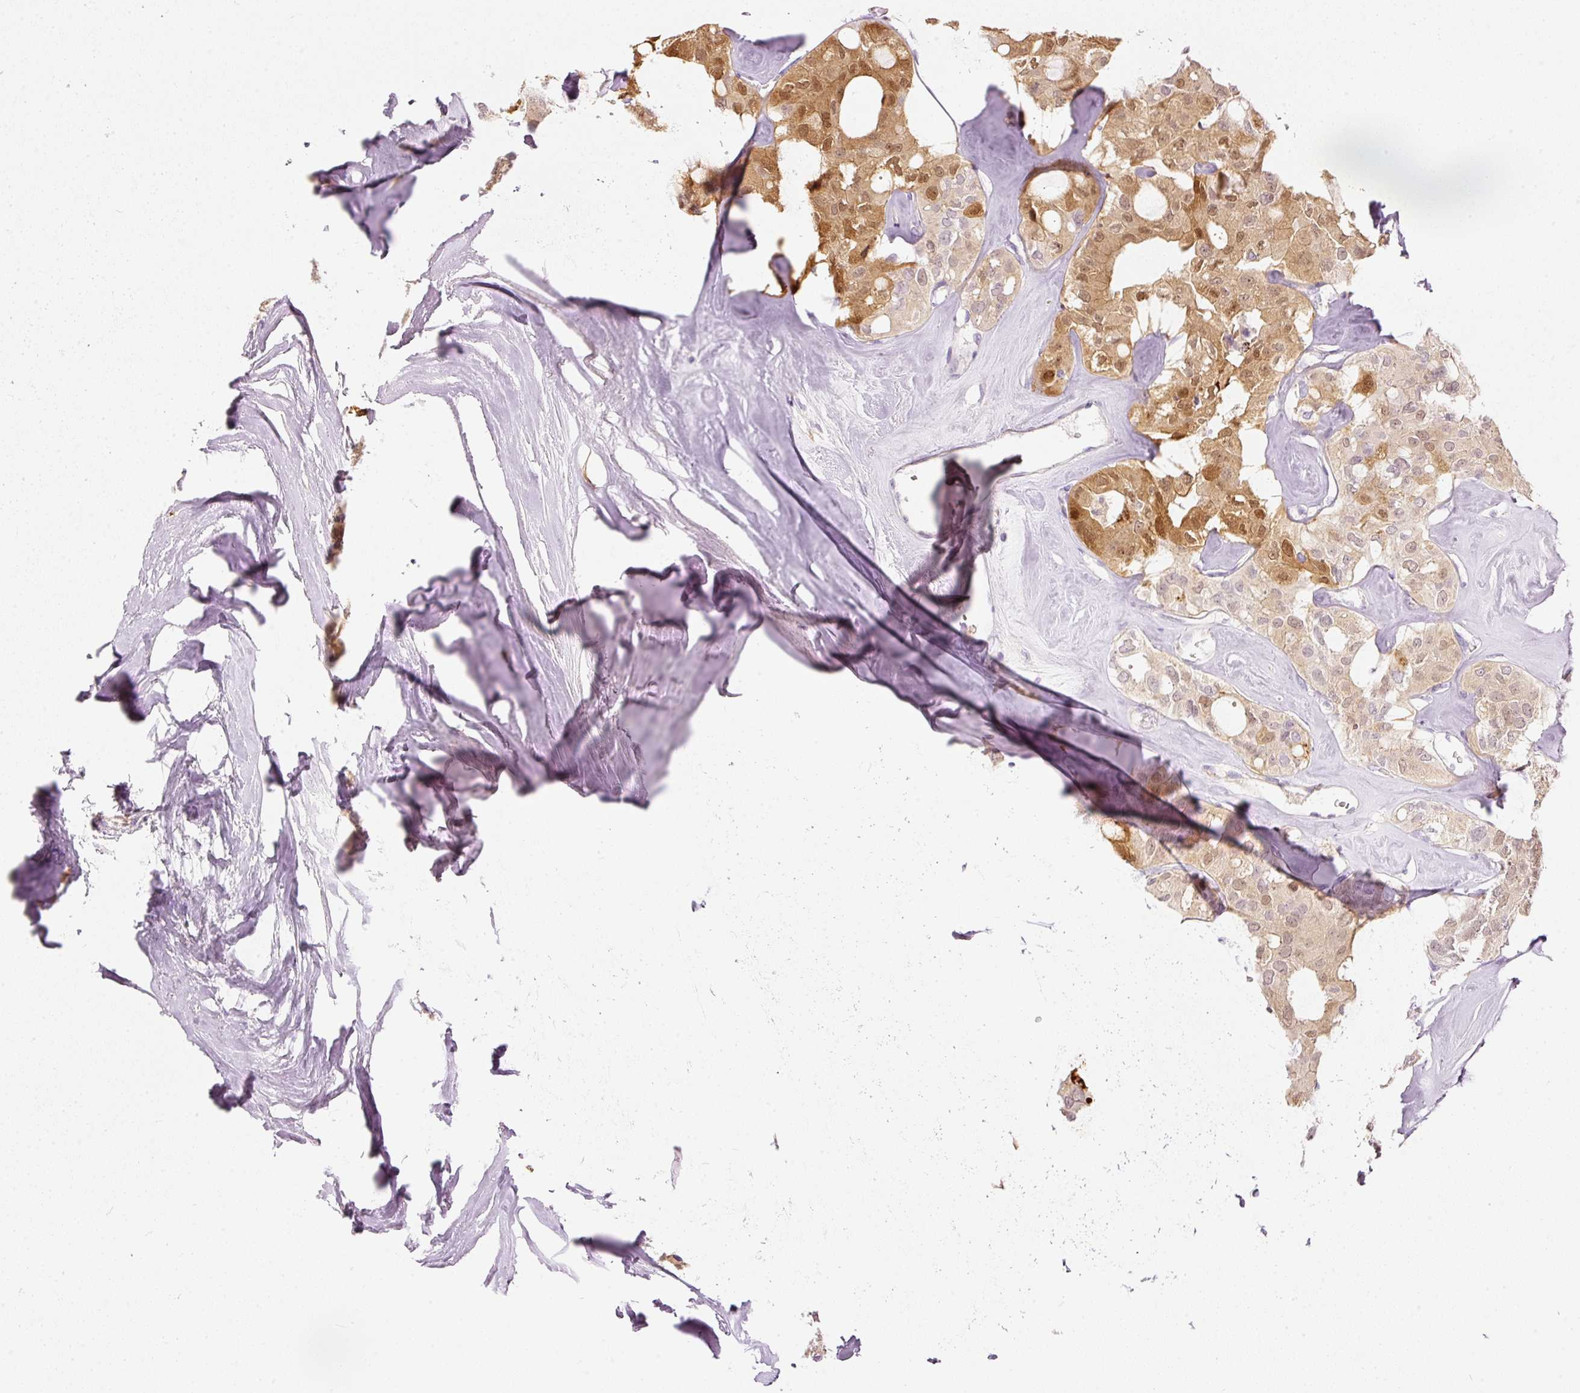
{"staining": {"intensity": "moderate", "quantity": ">75%", "location": "cytoplasmic/membranous,nuclear"}, "tissue": "thyroid cancer", "cell_type": "Tumor cells", "image_type": "cancer", "snomed": [{"axis": "morphology", "description": "Follicular adenoma carcinoma, NOS"}, {"axis": "topography", "description": "Thyroid gland"}], "caption": "Protein staining of thyroid cancer (follicular adenoma carcinoma) tissue displays moderate cytoplasmic/membranous and nuclear staining in approximately >75% of tumor cells. (brown staining indicates protein expression, while blue staining denotes nuclei).", "gene": "MTHFD2", "patient": {"sex": "male", "age": 75}}